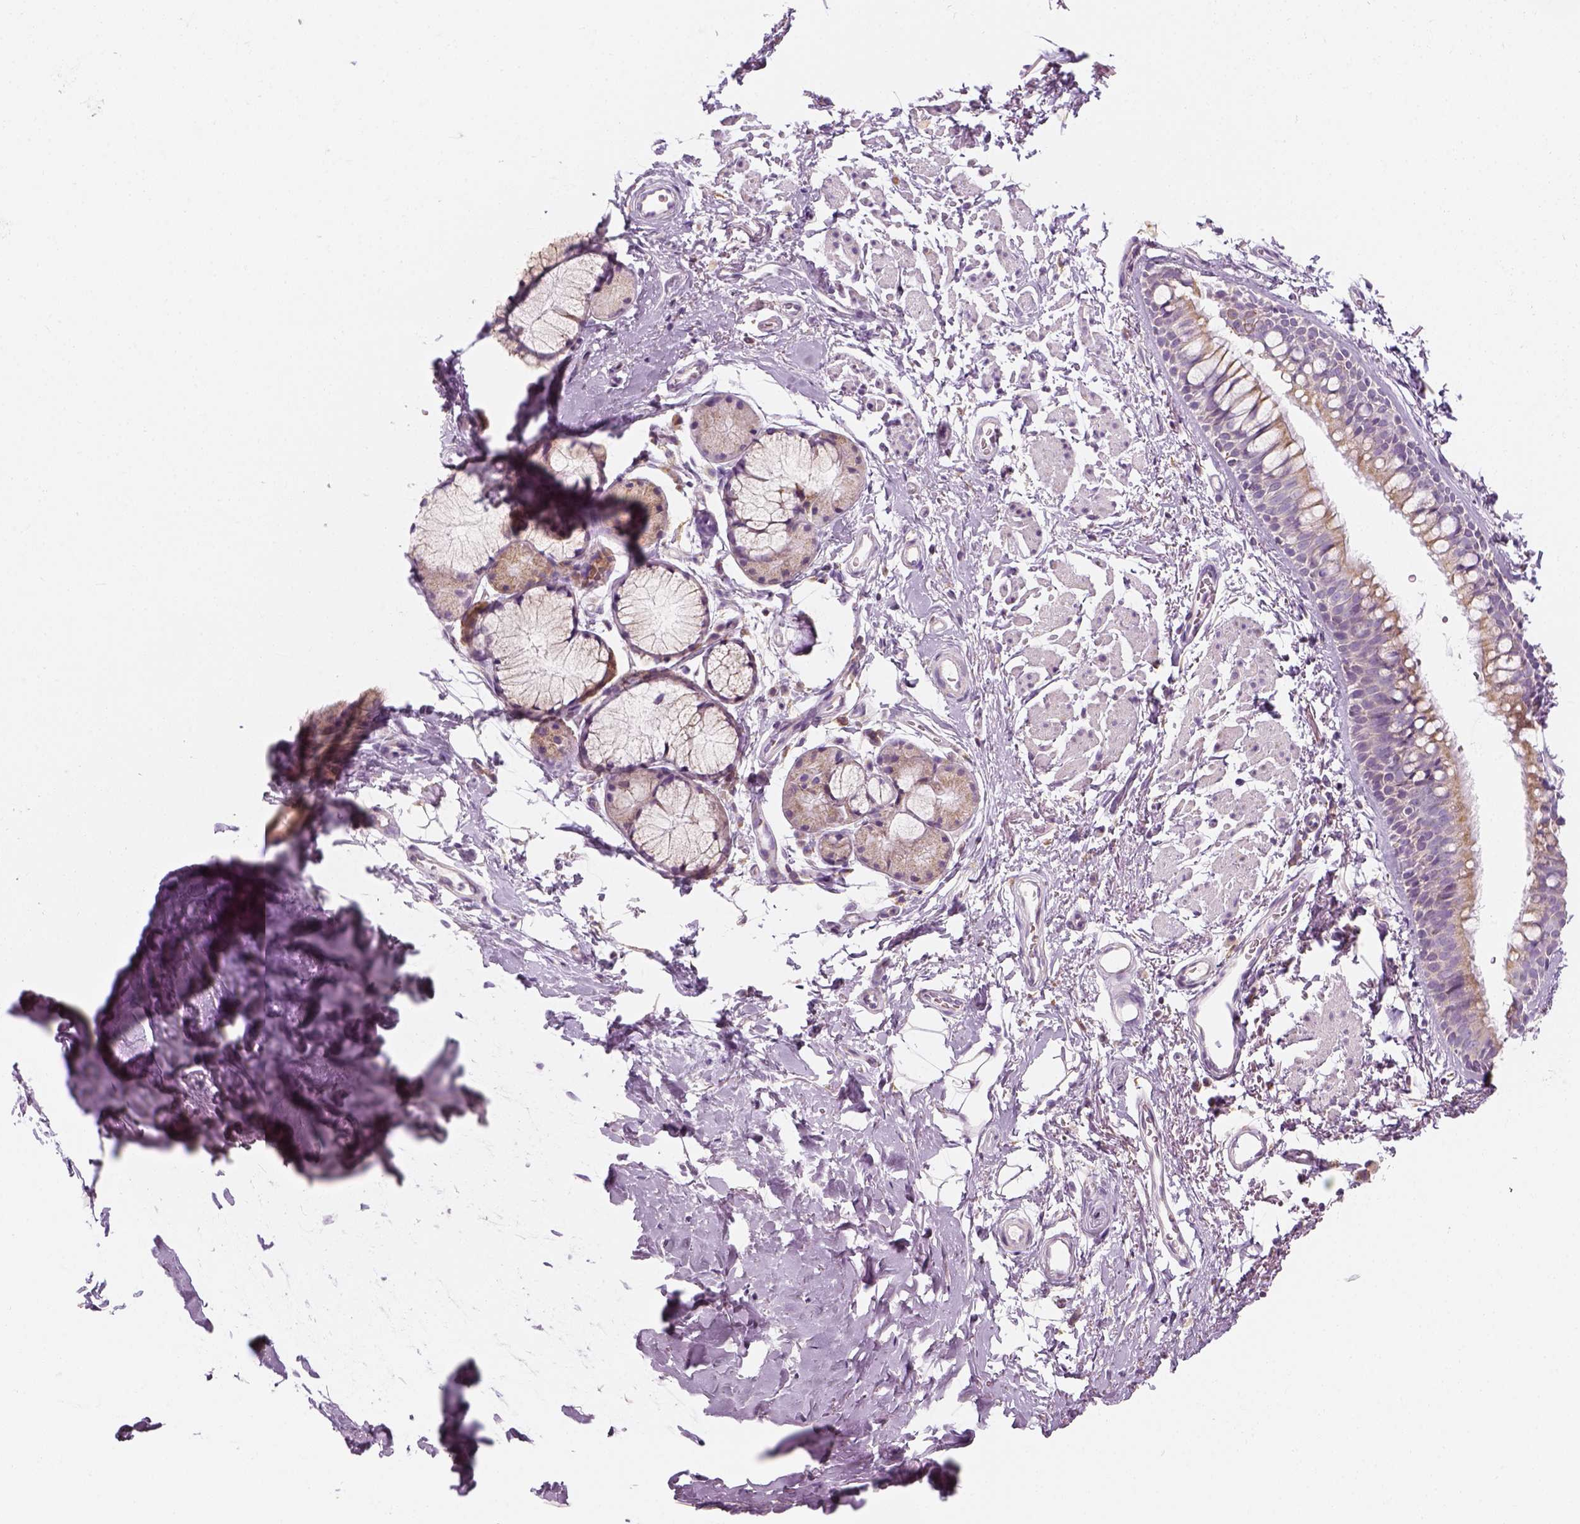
{"staining": {"intensity": "negative", "quantity": "none", "location": "none"}, "tissue": "adipose tissue", "cell_type": "Adipocytes", "image_type": "normal", "snomed": [{"axis": "morphology", "description": "Normal tissue, NOS"}, {"axis": "topography", "description": "Cartilage tissue"}, {"axis": "topography", "description": "Bronchus"}], "caption": "The histopathology image exhibits no staining of adipocytes in unremarkable adipose tissue.", "gene": "AWAT2", "patient": {"sex": "female", "age": 79}}